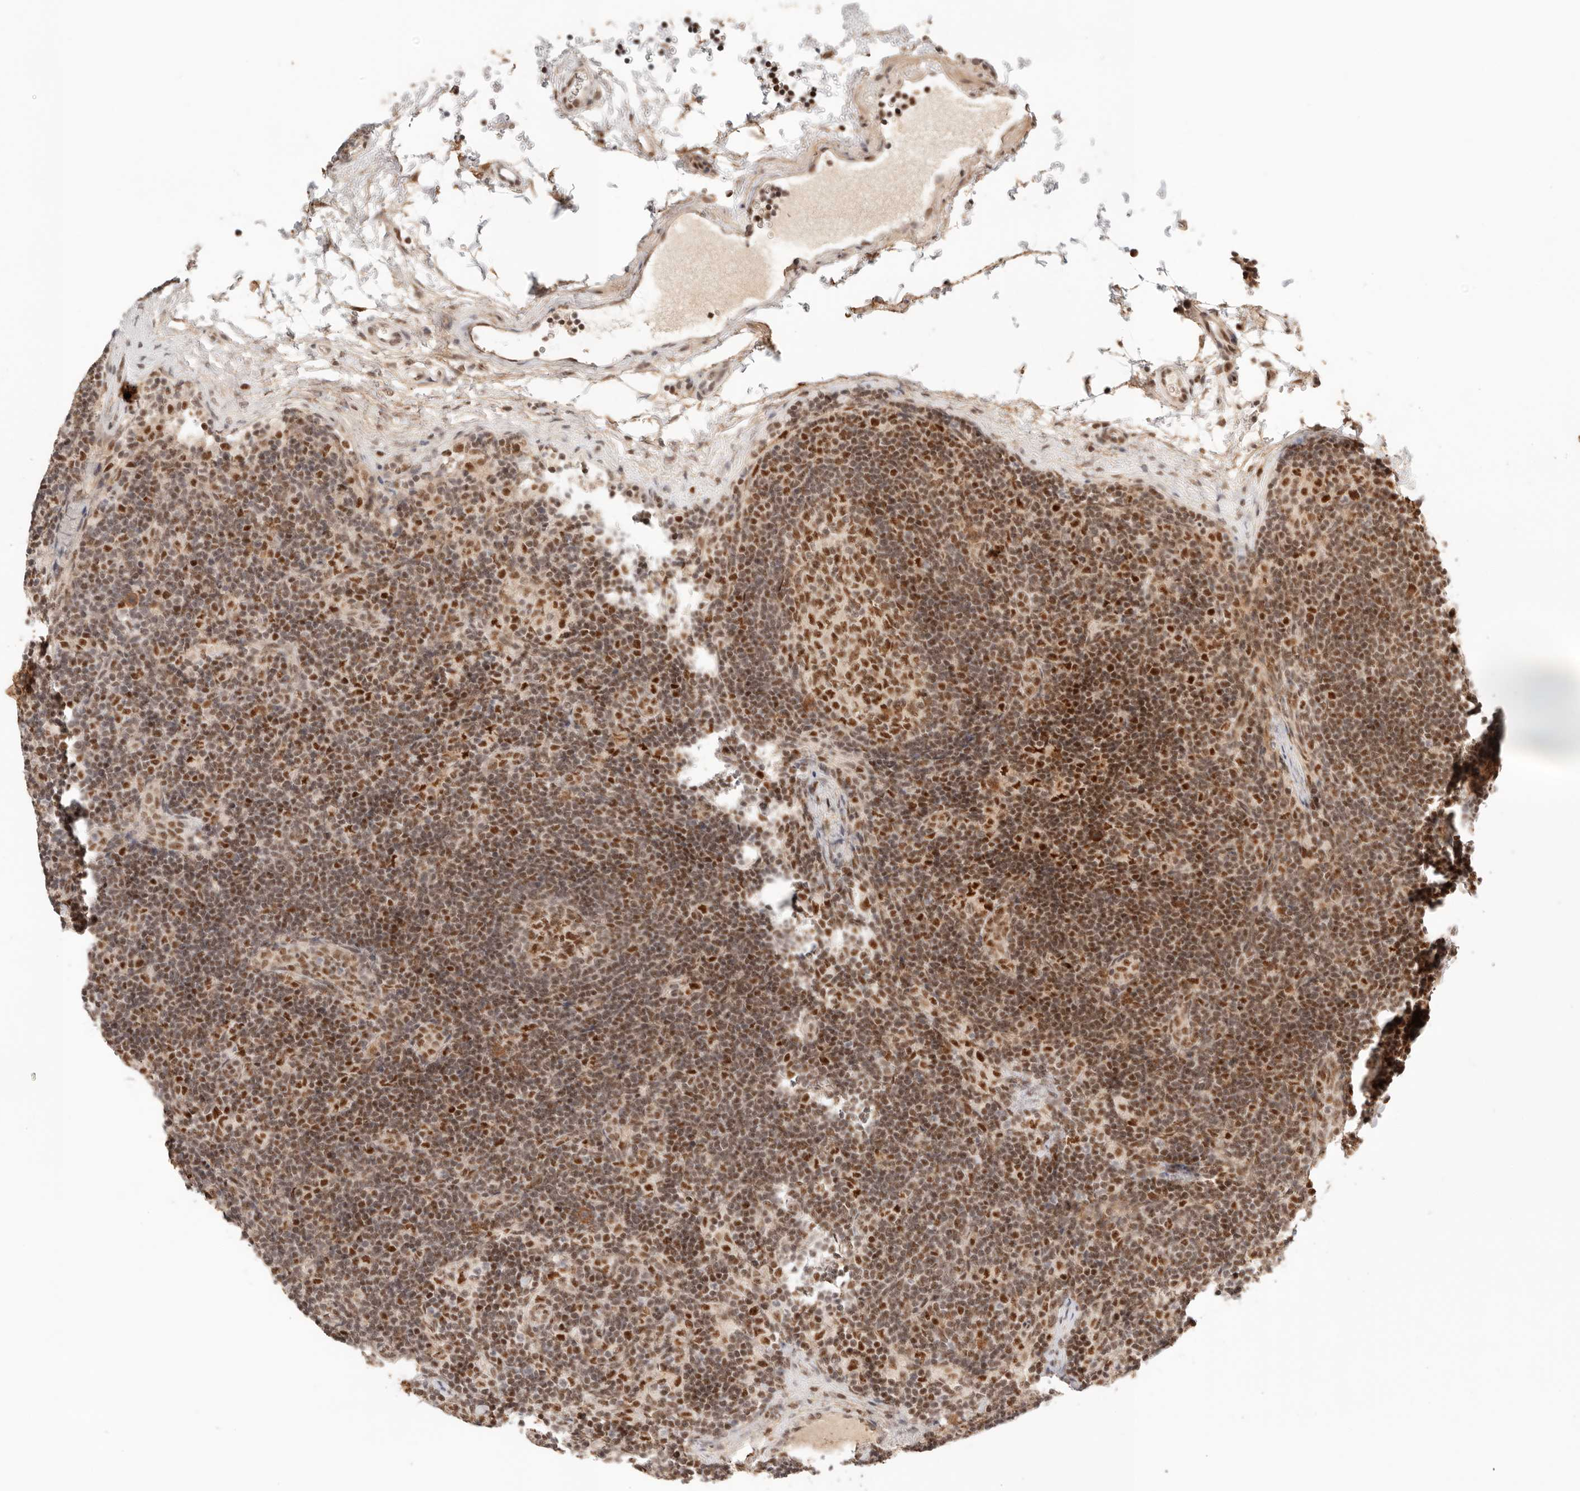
{"staining": {"intensity": "strong", "quantity": ">75%", "location": "nuclear"}, "tissue": "lymph node", "cell_type": "Germinal center cells", "image_type": "normal", "snomed": [{"axis": "morphology", "description": "Normal tissue, NOS"}, {"axis": "topography", "description": "Lymph node"}], "caption": "Lymph node stained for a protein shows strong nuclear positivity in germinal center cells. (Stains: DAB (3,3'-diaminobenzidine) in brown, nuclei in blue, Microscopy: brightfield microscopy at high magnification).", "gene": "GTF2E2", "patient": {"sex": "female", "age": 22}}